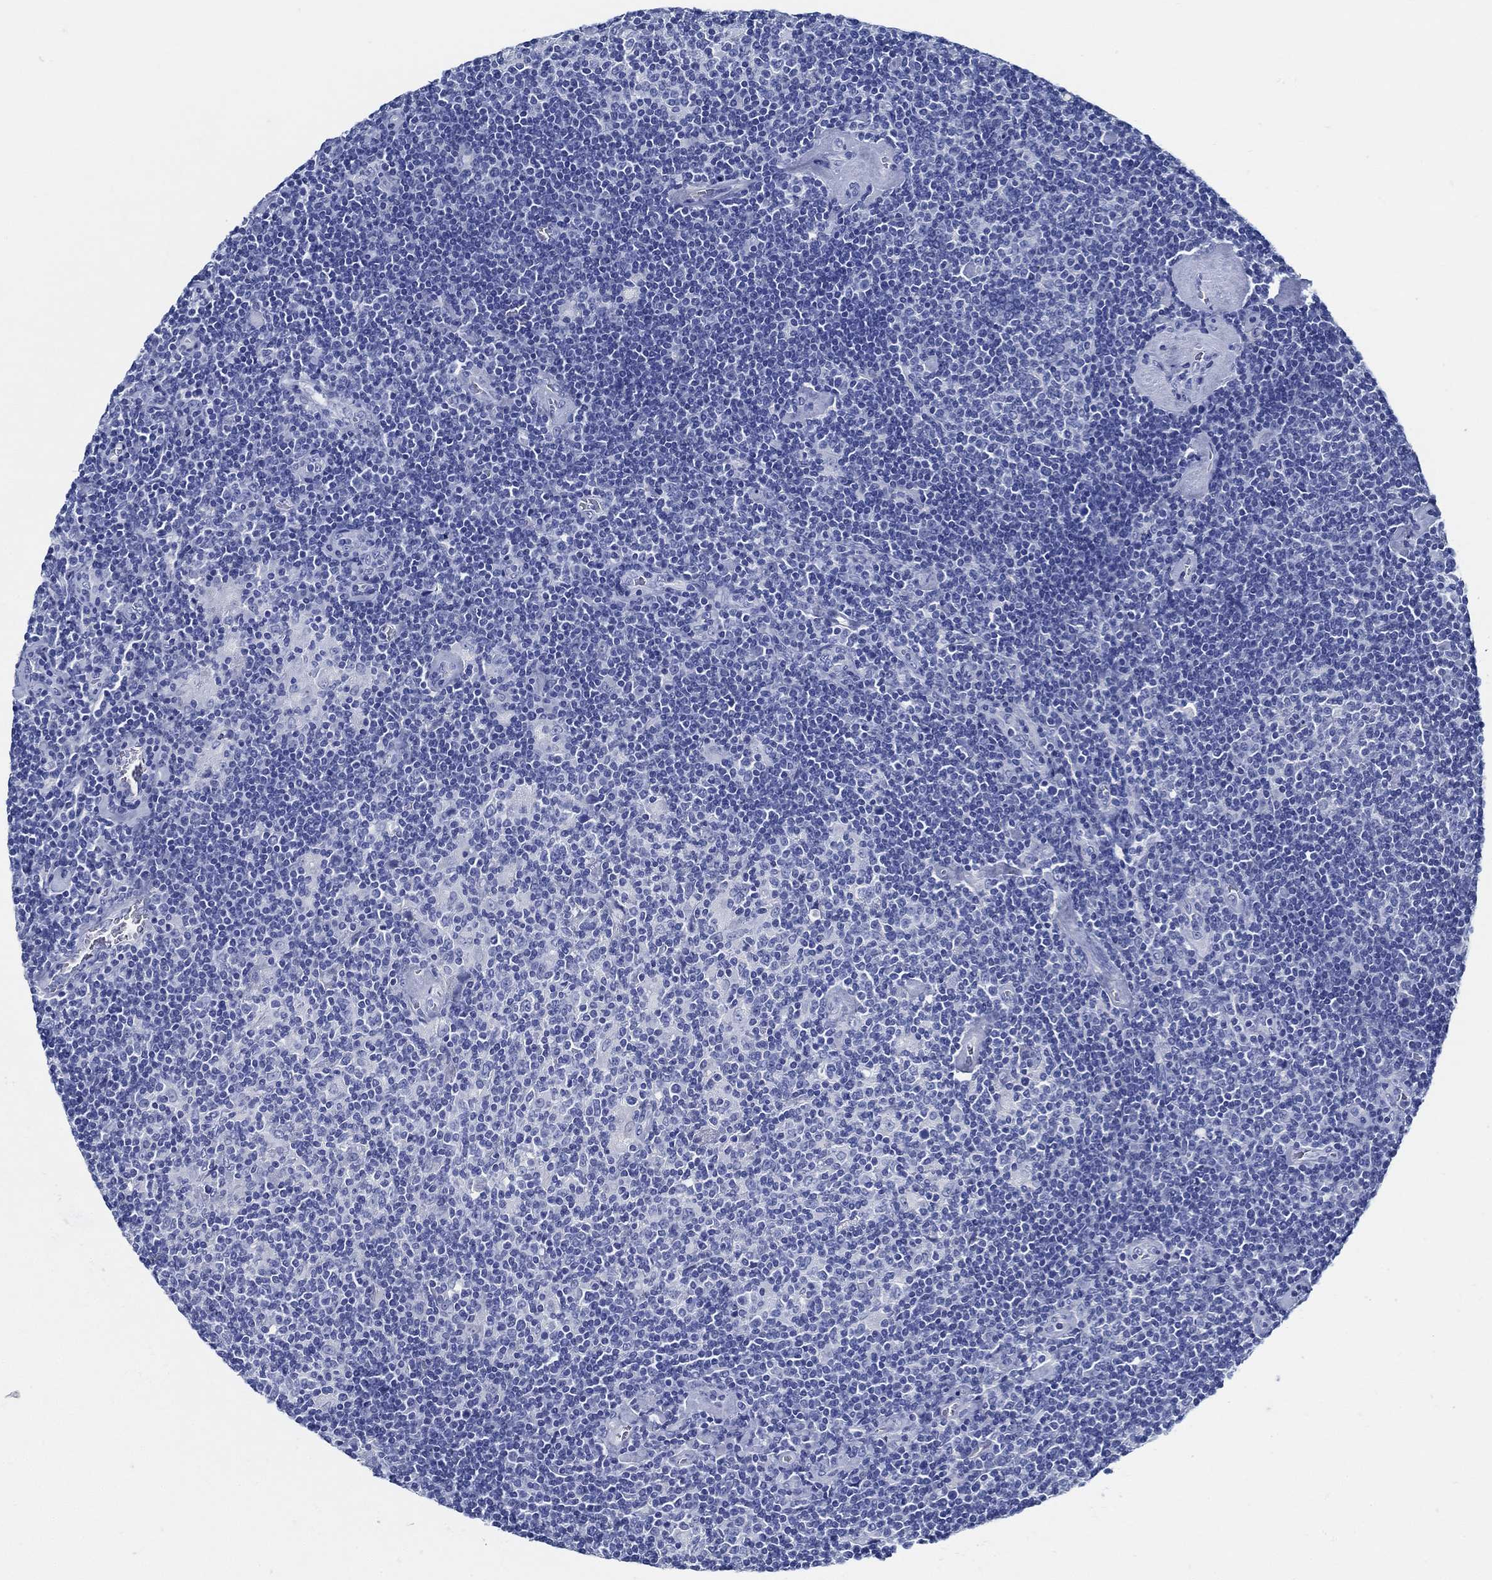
{"staining": {"intensity": "negative", "quantity": "none", "location": "none"}, "tissue": "lymphoma", "cell_type": "Tumor cells", "image_type": "cancer", "snomed": [{"axis": "morphology", "description": "Hodgkin's disease, NOS"}, {"axis": "topography", "description": "Lymph node"}], "caption": "High magnification brightfield microscopy of lymphoma stained with DAB (brown) and counterstained with hematoxylin (blue): tumor cells show no significant expression.", "gene": "SLC45A1", "patient": {"sex": "male", "age": 40}}